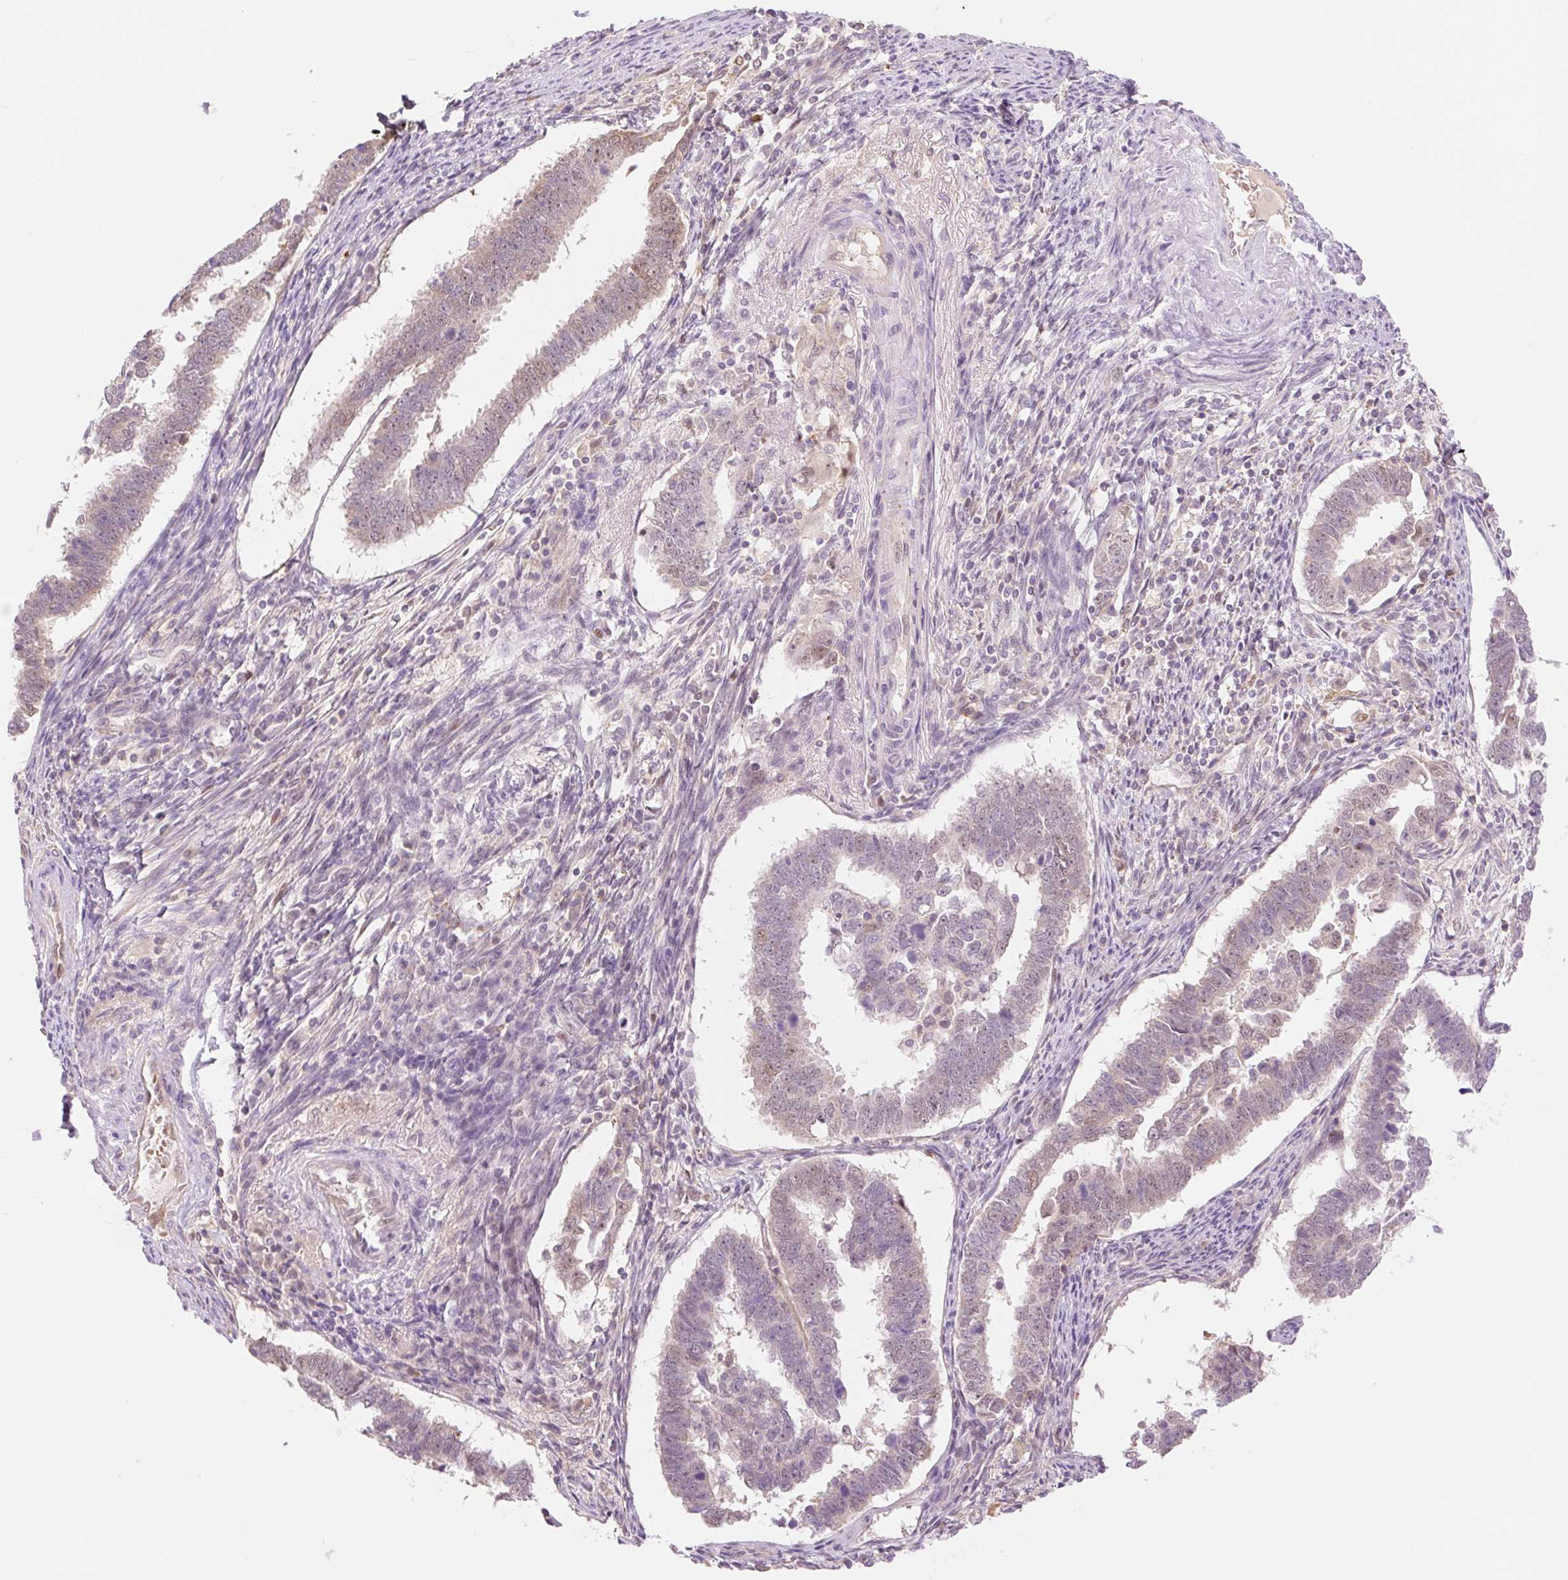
{"staining": {"intensity": "weak", "quantity": "<25%", "location": "cytoplasmic/membranous,nuclear"}, "tissue": "endometrial cancer", "cell_type": "Tumor cells", "image_type": "cancer", "snomed": [{"axis": "morphology", "description": "Adenocarcinoma, NOS"}, {"axis": "topography", "description": "Endometrium"}], "caption": "Immunohistochemistry (IHC) photomicrograph of human endometrial cancer (adenocarcinoma) stained for a protein (brown), which reveals no positivity in tumor cells.", "gene": "HEBP1", "patient": {"sex": "female", "age": 75}}